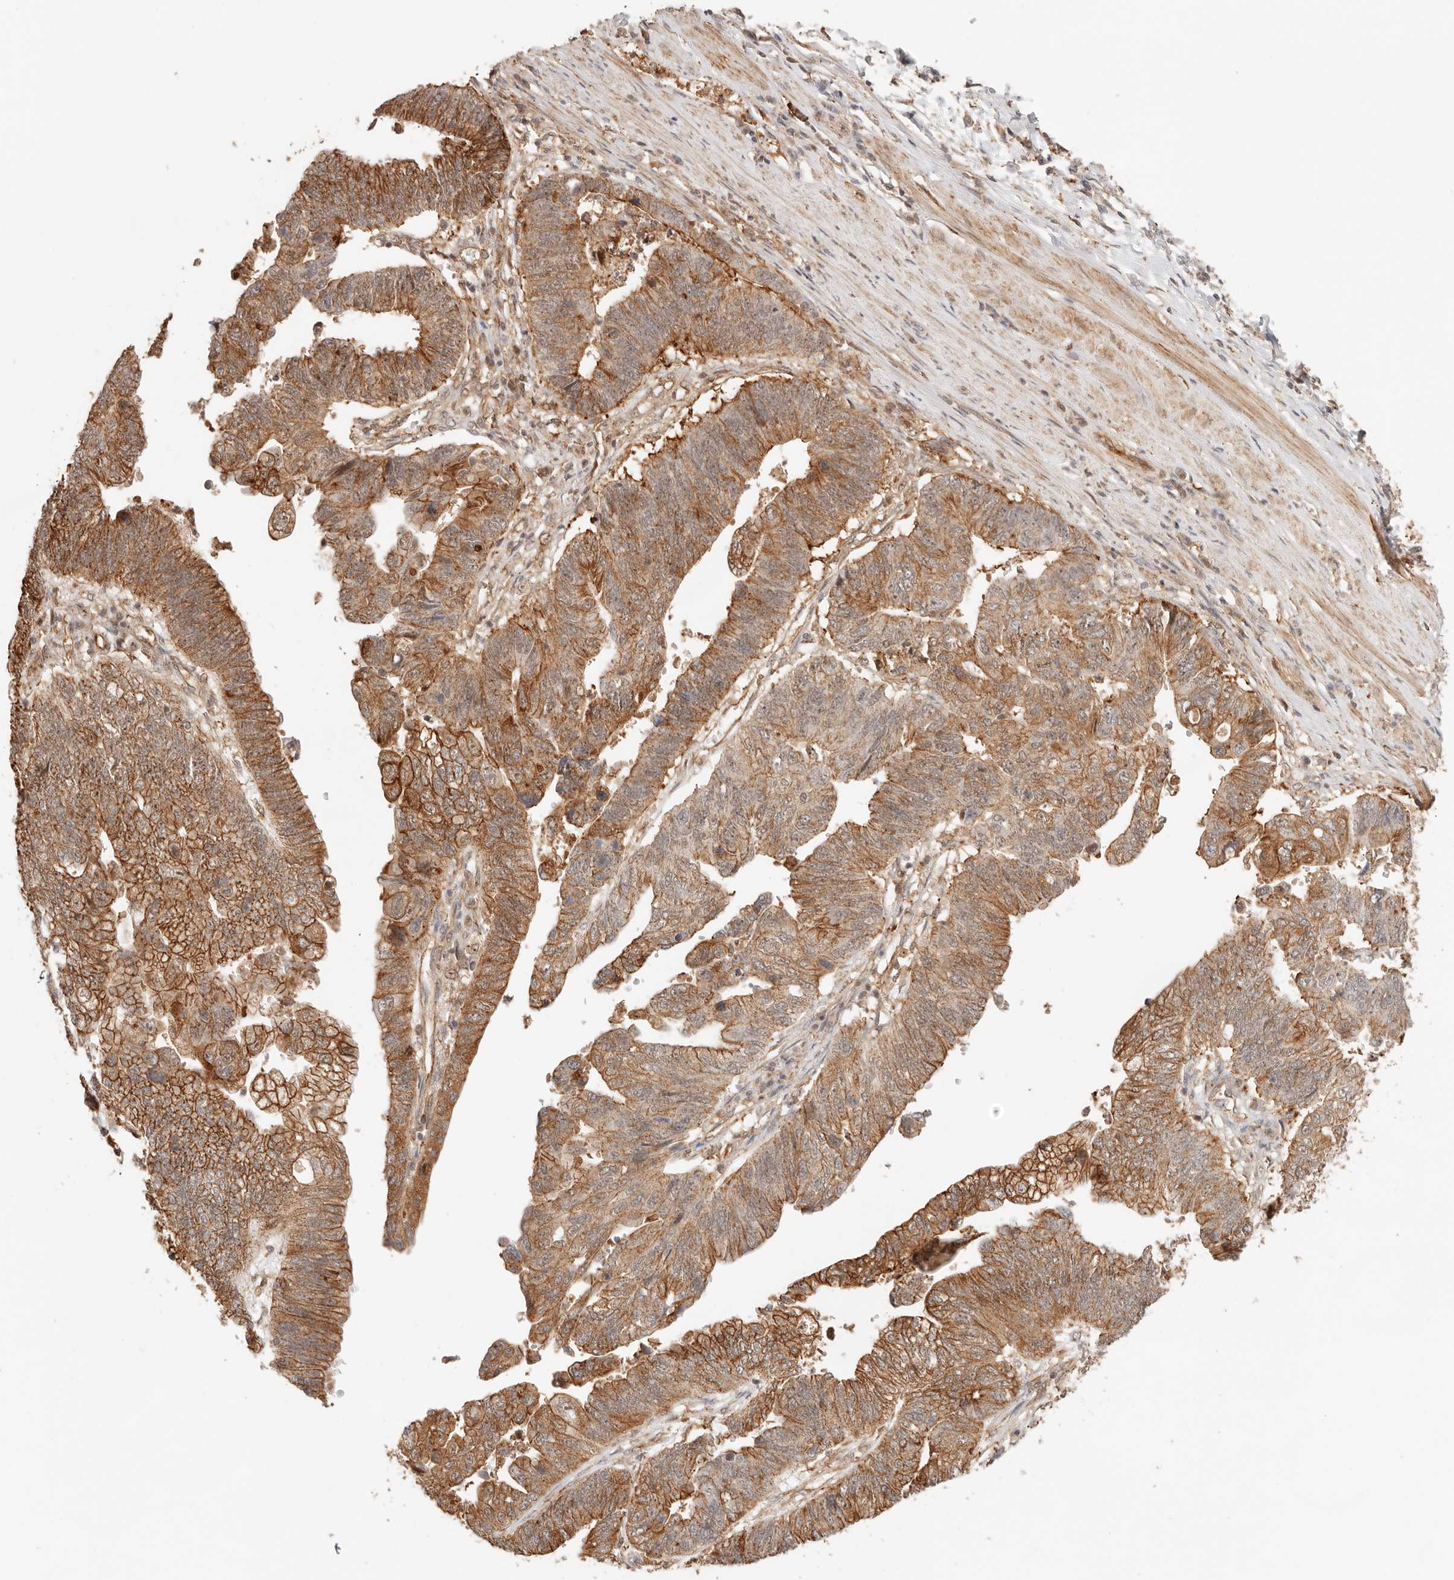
{"staining": {"intensity": "strong", "quantity": ">75%", "location": "cytoplasmic/membranous,nuclear"}, "tissue": "stomach cancer", "cell_type": "Tumor cells", "image_type": "cancer", "snomed": [{"axis": "morphology", "description": "Adenocarcinoma, NOS"}, {"axis": "topography", "description": "Stomach"}], "caption": "Human adenocarcinoma (stomach) stained for a protein (brown) reveals strong cytoplasmic/membranous and nuclear positive positivity in approximately >75% of tumor cells.", "gene": "HEXD", "patient": {"sex": "male", "age": 59}}